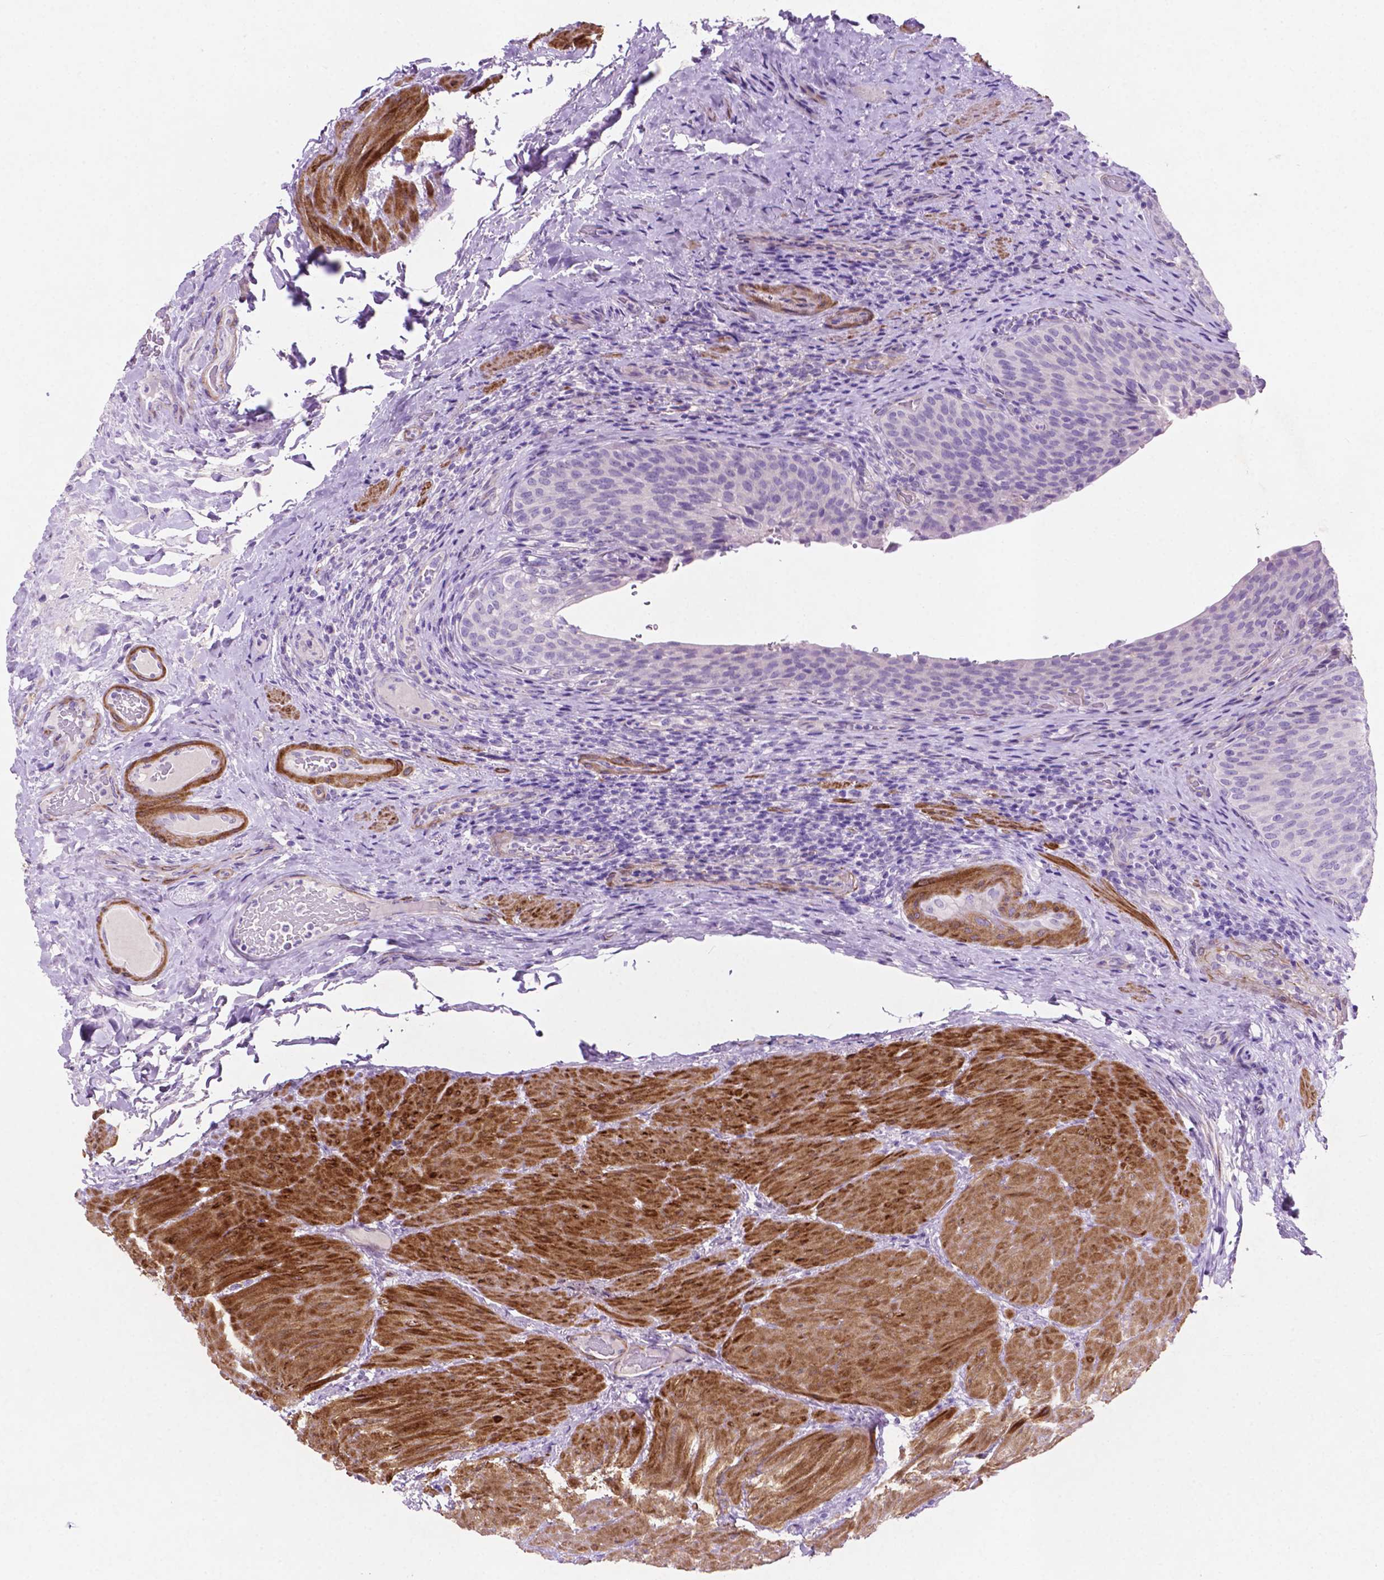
{"staining": {"intensity": "negative", "quantity": "none", "location": "none"}, "tissue": "urinary bladder", "cell_type": "Urothelial cells", "image_type": "normal", "snomed": [{"axis": "morphology", "description": "Normal tissue, NOS"}, {"axis": "topography", "description": "Urinary bladder"}, {"axis": "topography", "description": "Peripheral nerve tissue"}], "caption": "Urothelial cells show no significant positivity in unremarkable urinary bladder.", "gene": "ASPG", "patient": {"sex": "male", "age": 66}}